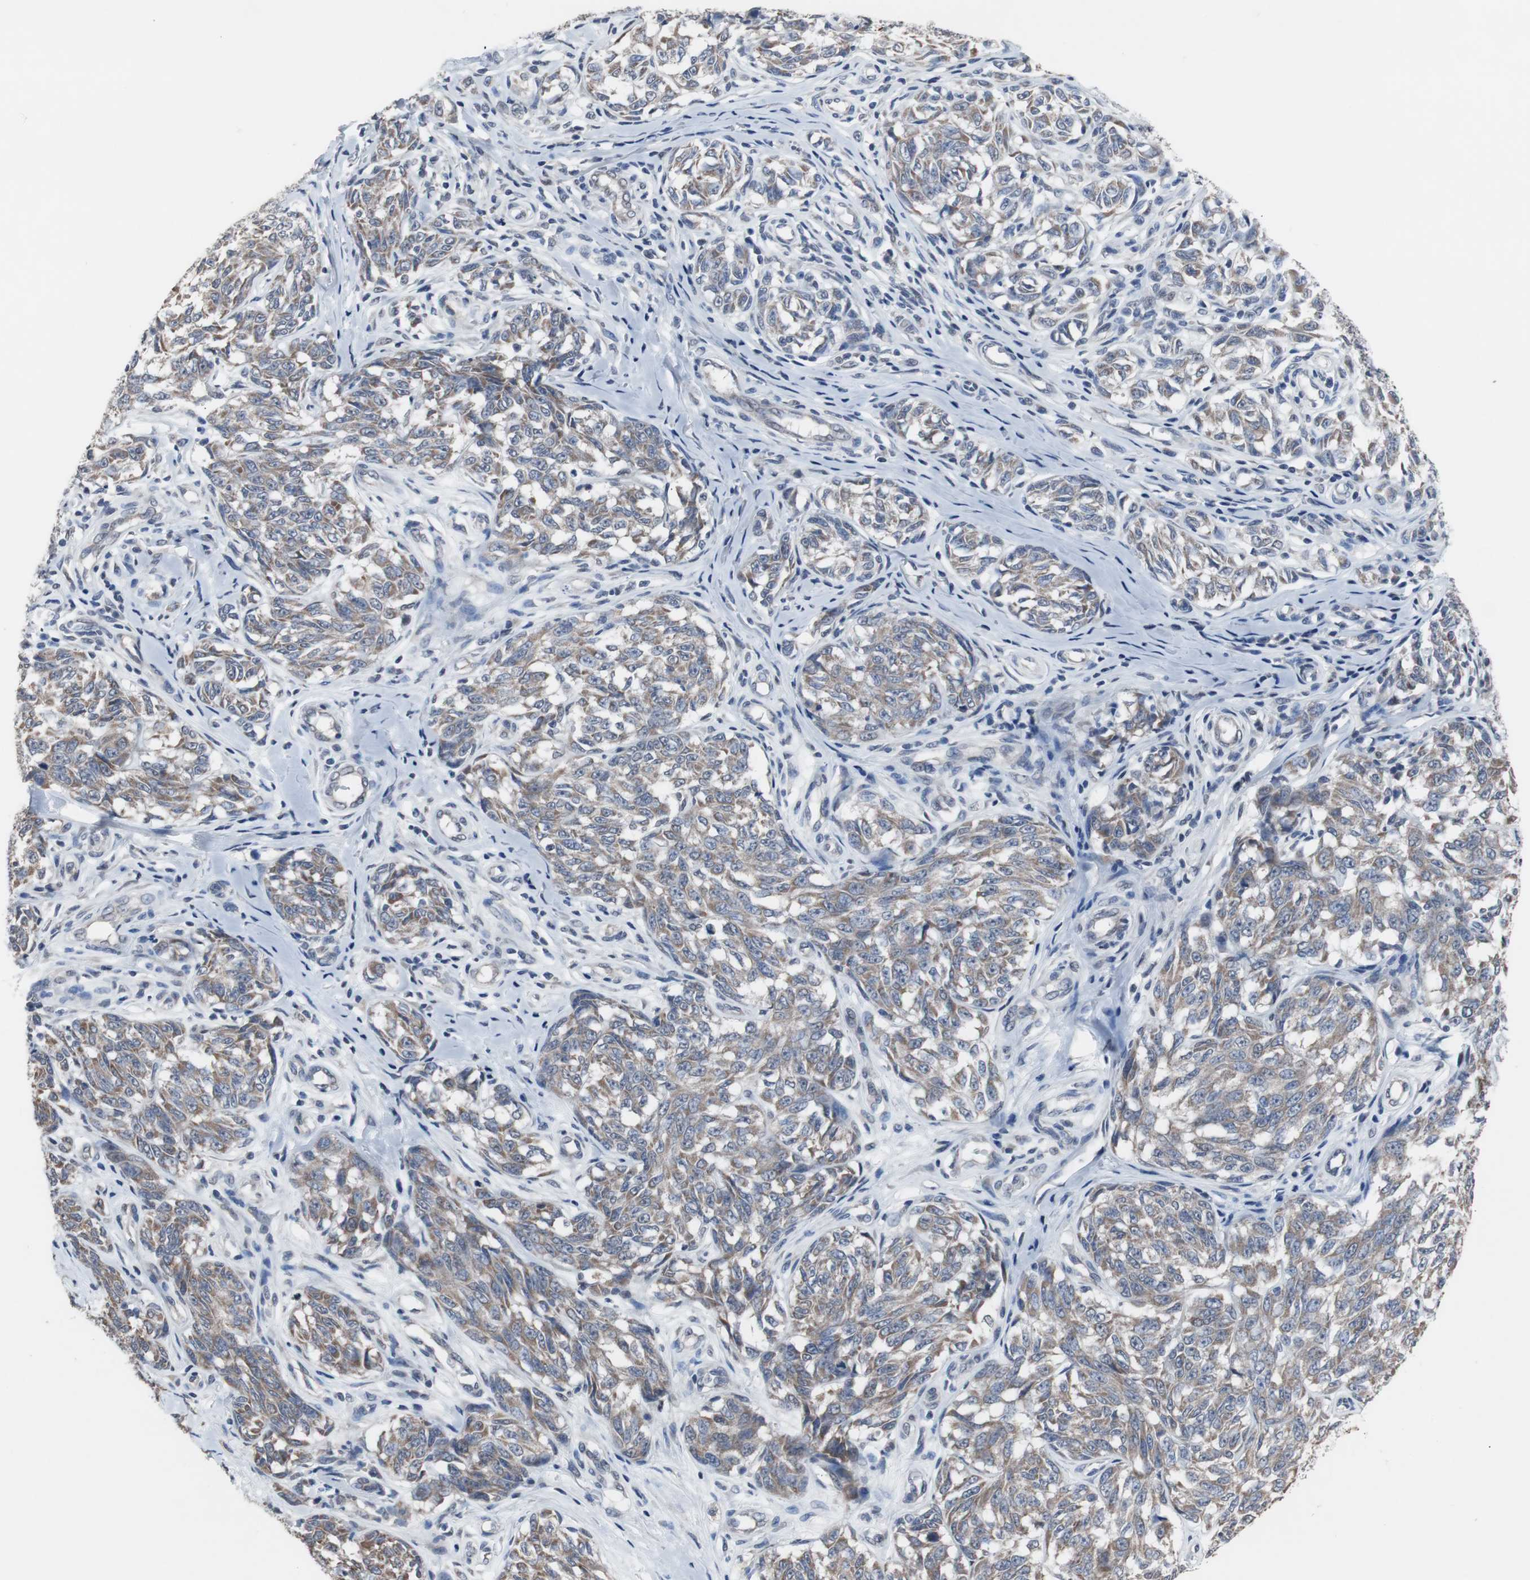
{"staining": {"intensity": "weak", "quantity": ">75%", "location": "cytoplasmic/membranous"}, "tissue": "melanoma", "cell_type": "Tumor cells", "image_type": "cancer", "snomed": [{"axis": "morphology", "description": "Malignant melanoma, NOS"}, {"axis": "topography", "description": "Skin"}], "caption": "A photomicrograph of human melanoma stained for a protein shows weak cytoplasmic/membranous brown staining in tumor cells. (DAB IHC, brown staining for protein, blue staining for nuclei).", "gene": "RBM47", "patient": {"sex": "female", "age": 64}}